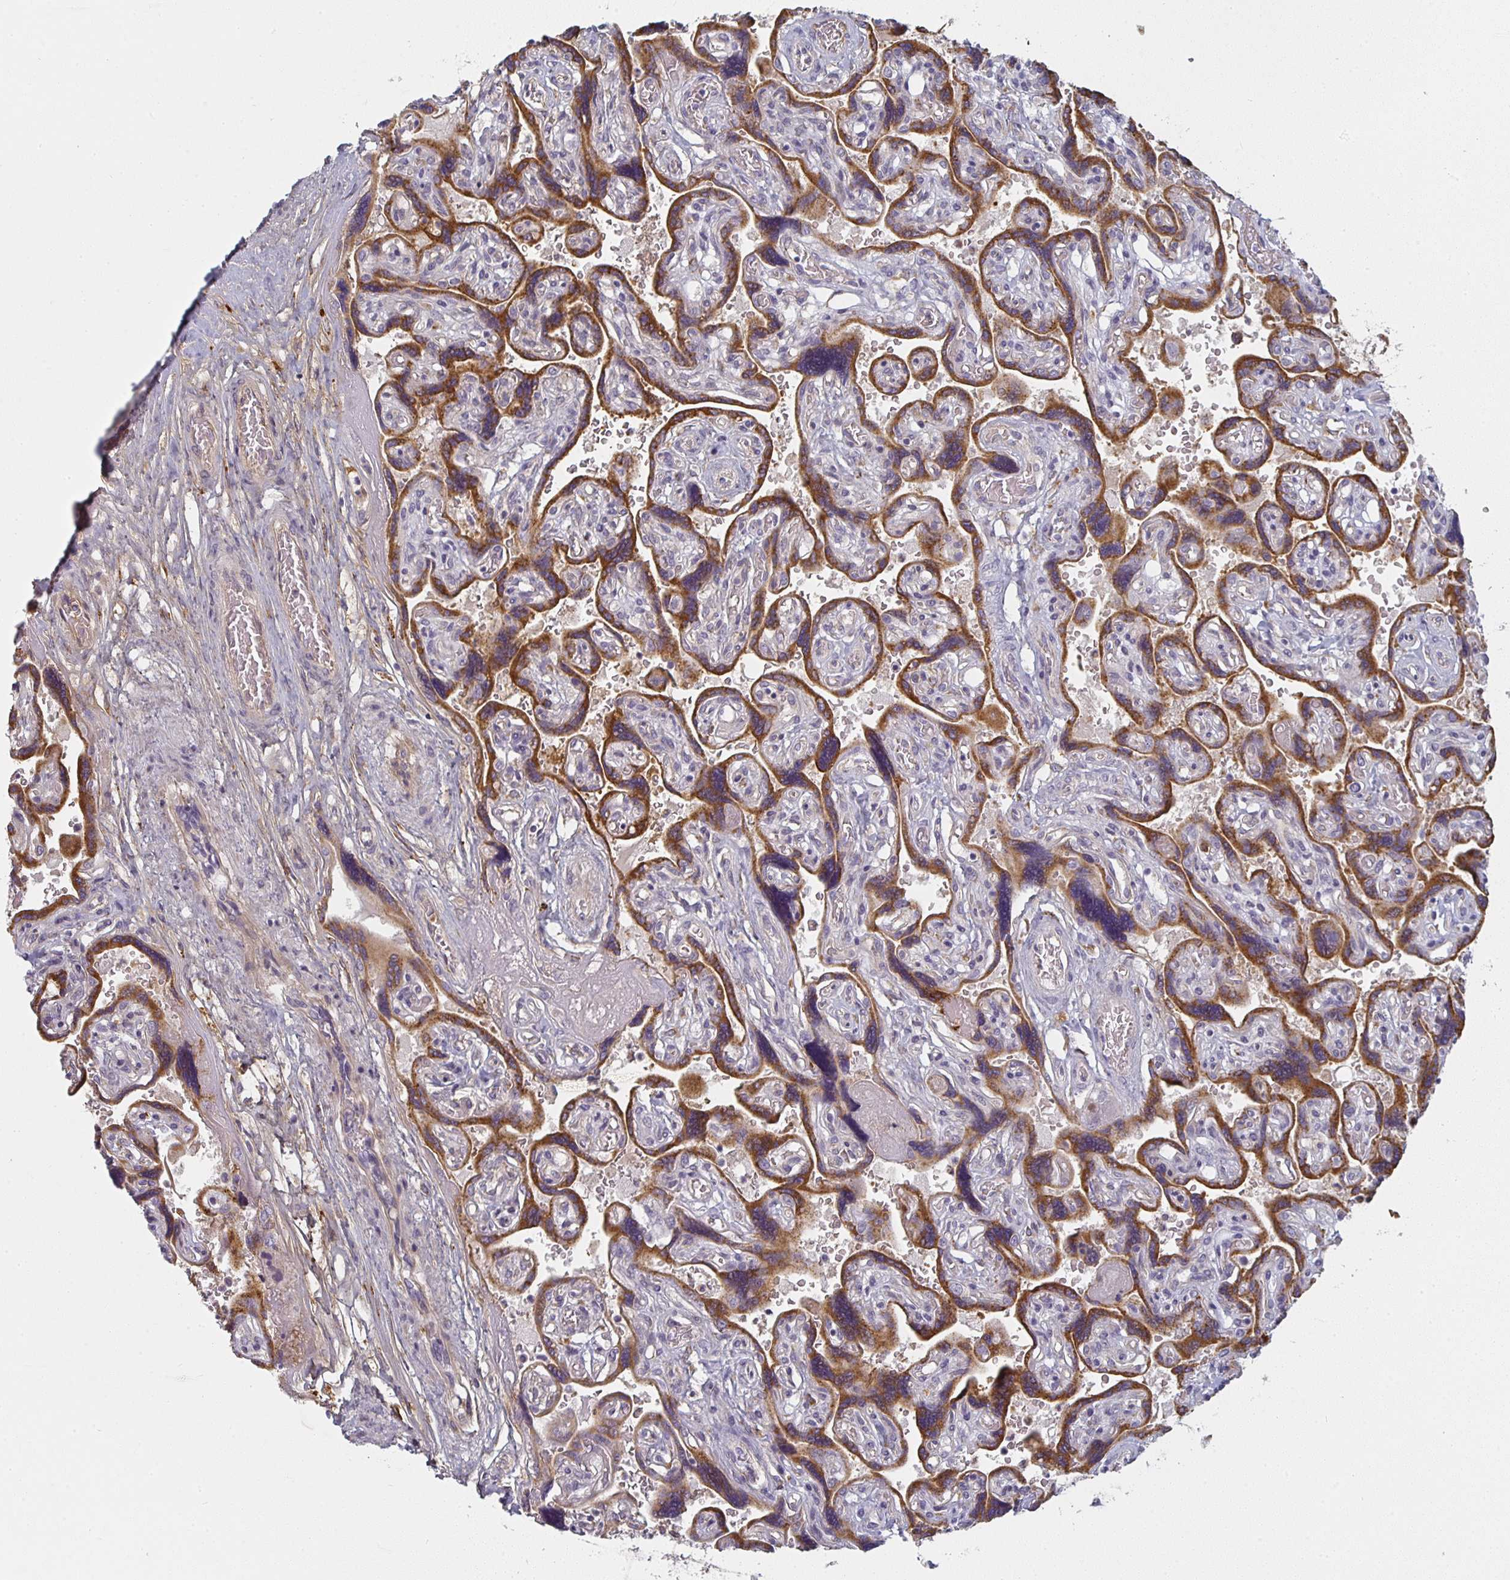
{"staining": {"intensity": "weak", "quantity": "<25%", "location": "cytoplasmic/membranous"}, "tissue": "placenta", "cell_type": "Decidual cells", "image_type": "normal", "snomed": [{"axis": "morphology", "description": "Normal tissue, NOS"}, {"axis": "topography", "description": "Placenta"}], "caption": "Placenta stained for a protein using immunohistochemistry displays no expression decidual cells.", "gene": "CTHRC1", "patient": {"sex": "female", "age": 32}}